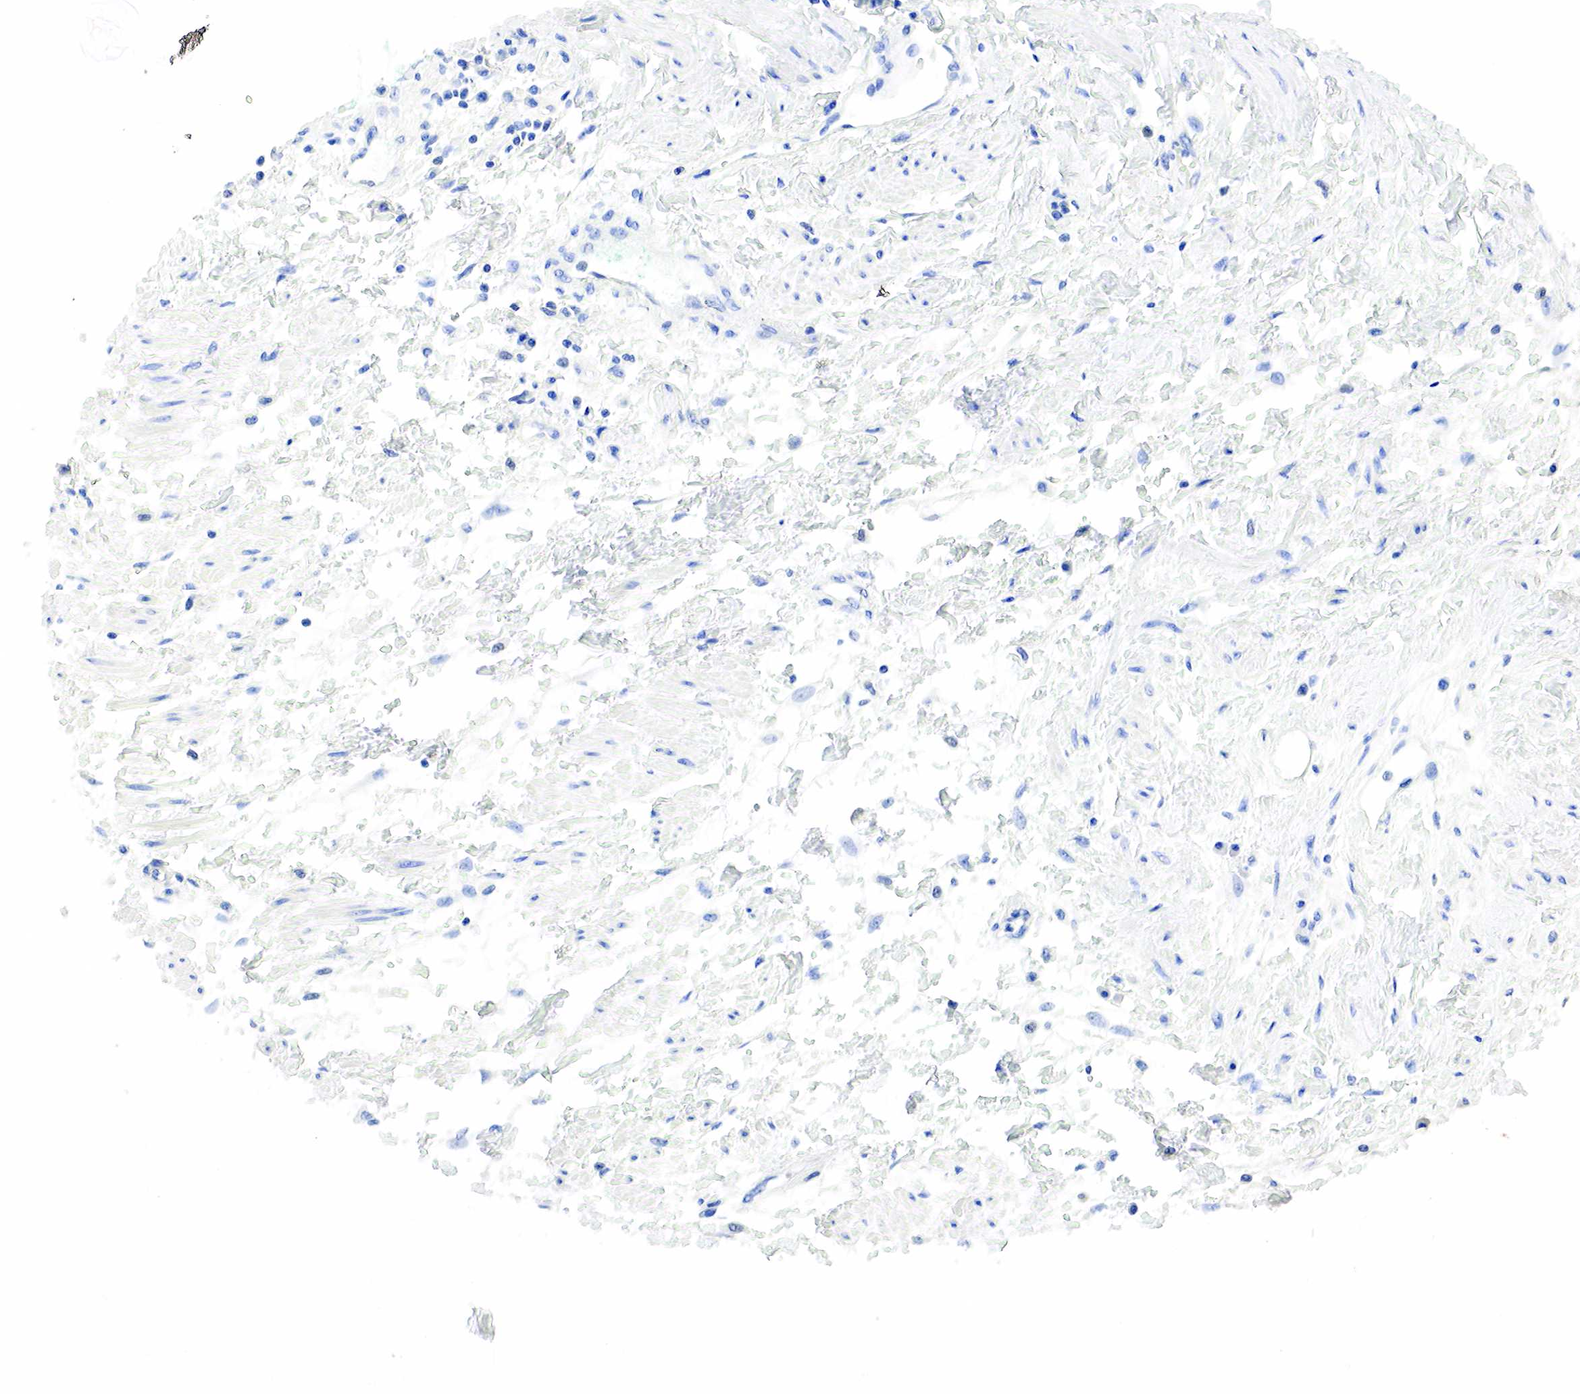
{"staining": {"intensity": "negative", "quantity": "none", "location": "none"}, "tissue": "cervical cancer", "cell_type": "Tumor cells", "image_type": "cancer", "snomed": [{"axis": "morphology", "description": "Squamous cell carcinoma, NOS"}, {"axis": "topography", "description": "Cervix"}], "caption": "Squamous cell carcinoma (cervical) was stained to show a protein in brown. There is no significant positivity in tumor cells. (DAB immunohistochemistry with hematoxylin counter stain).", "gene": "SST", "patient": {"sex": "female", "age": 57}}